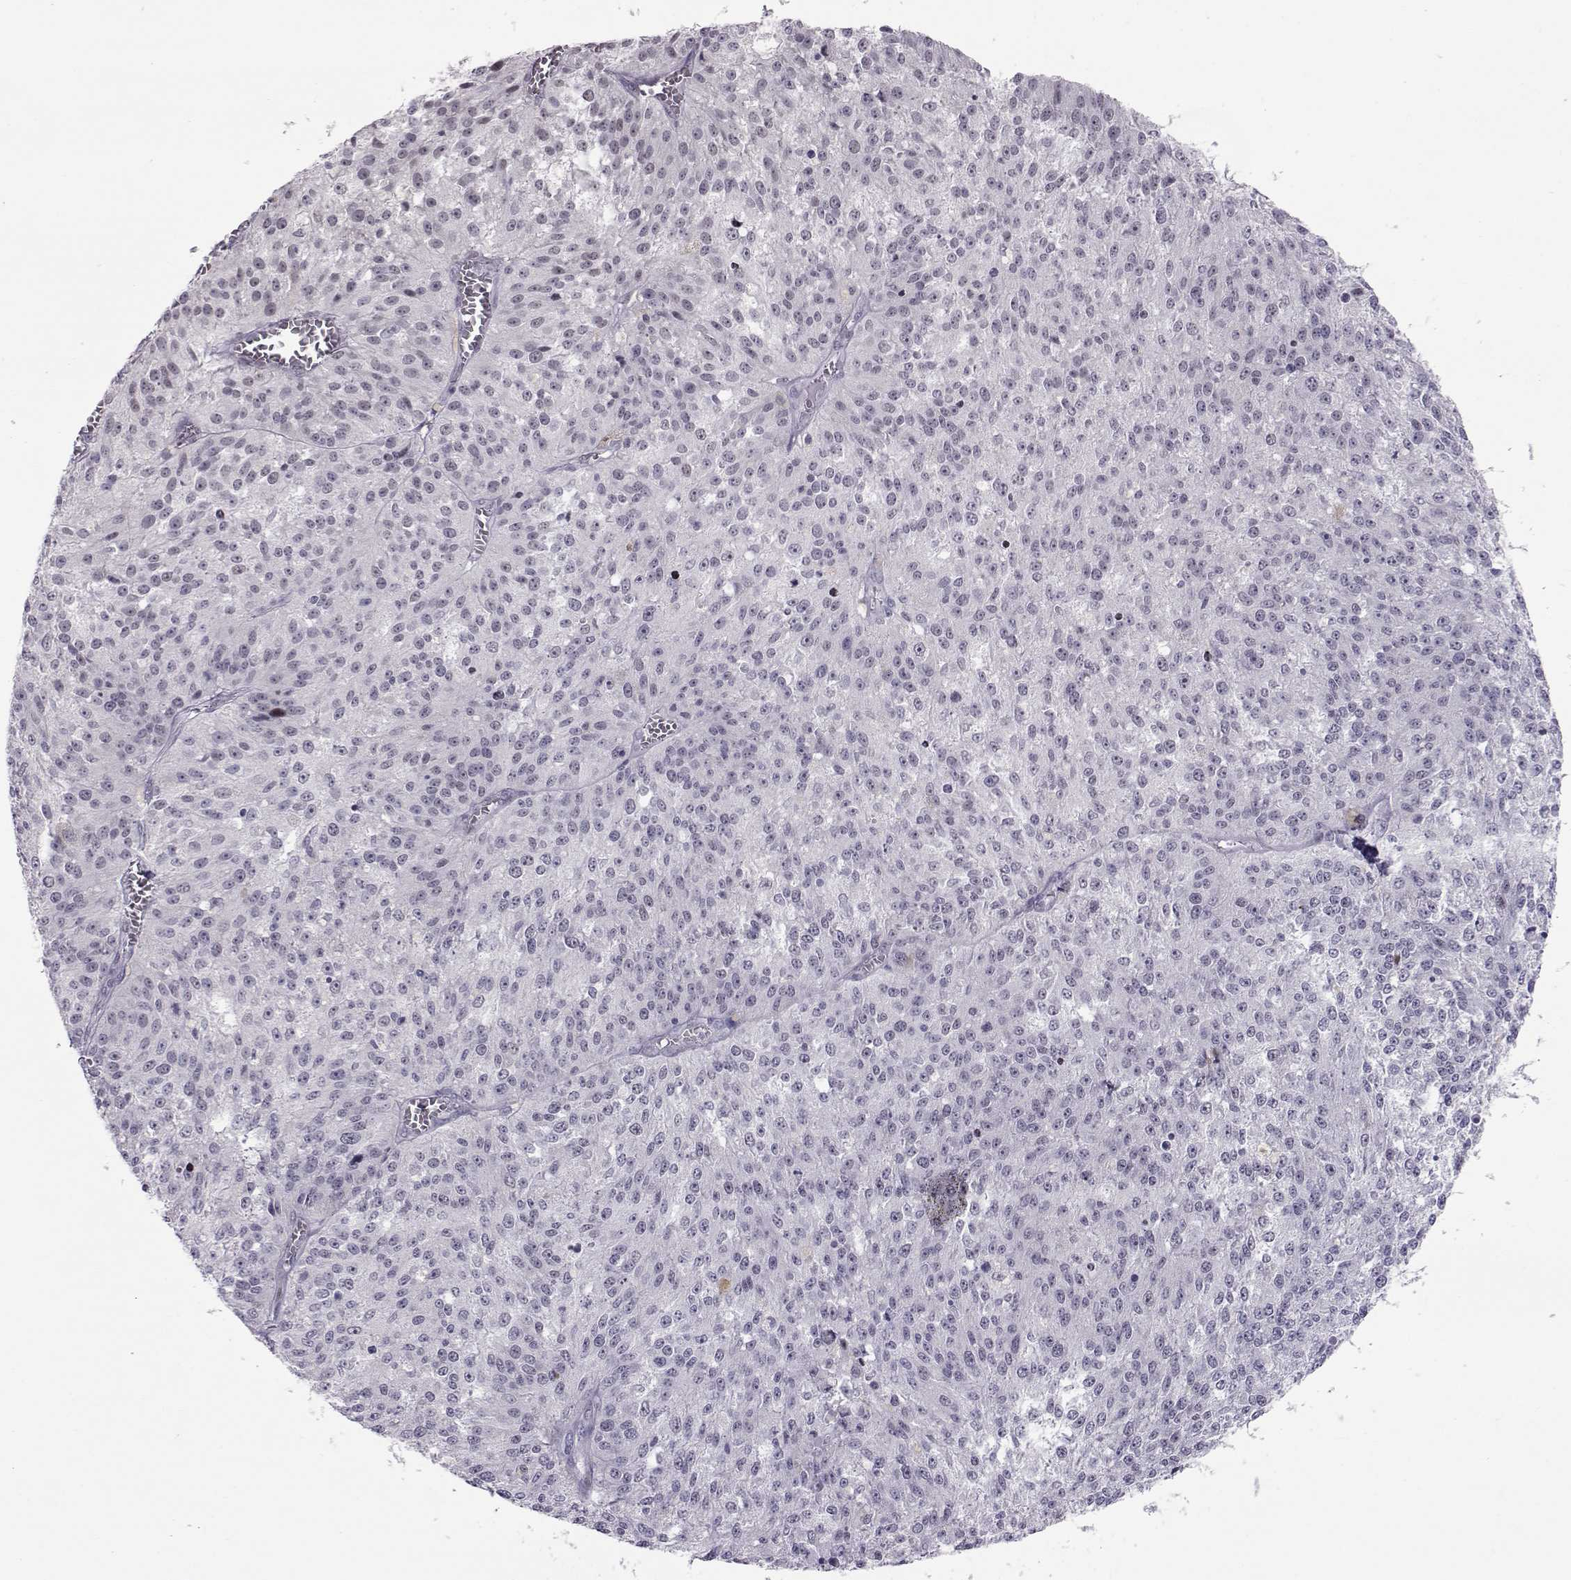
{"staining": {"intensity": "negative", "quantity": "none", "location": "none"}, "tissue": "melanoma", "cell_type": "Tumor cells", "image_type": "cancer", "snomed": [{"axis": "morphology", "description": "Malignant melanoma, Metastatic site"}, {"axis": "topography", "description": "Lymph node"}], "caption": "High magnification brightfield microscopy of malignant melanoma (metastatic site) stained with DAB (brown) and counterstained with hematoxylin (blue): tumor cells show no significant positivity.", "gene": "SIX6", "patient": {"sex": "female", "age": 64}}